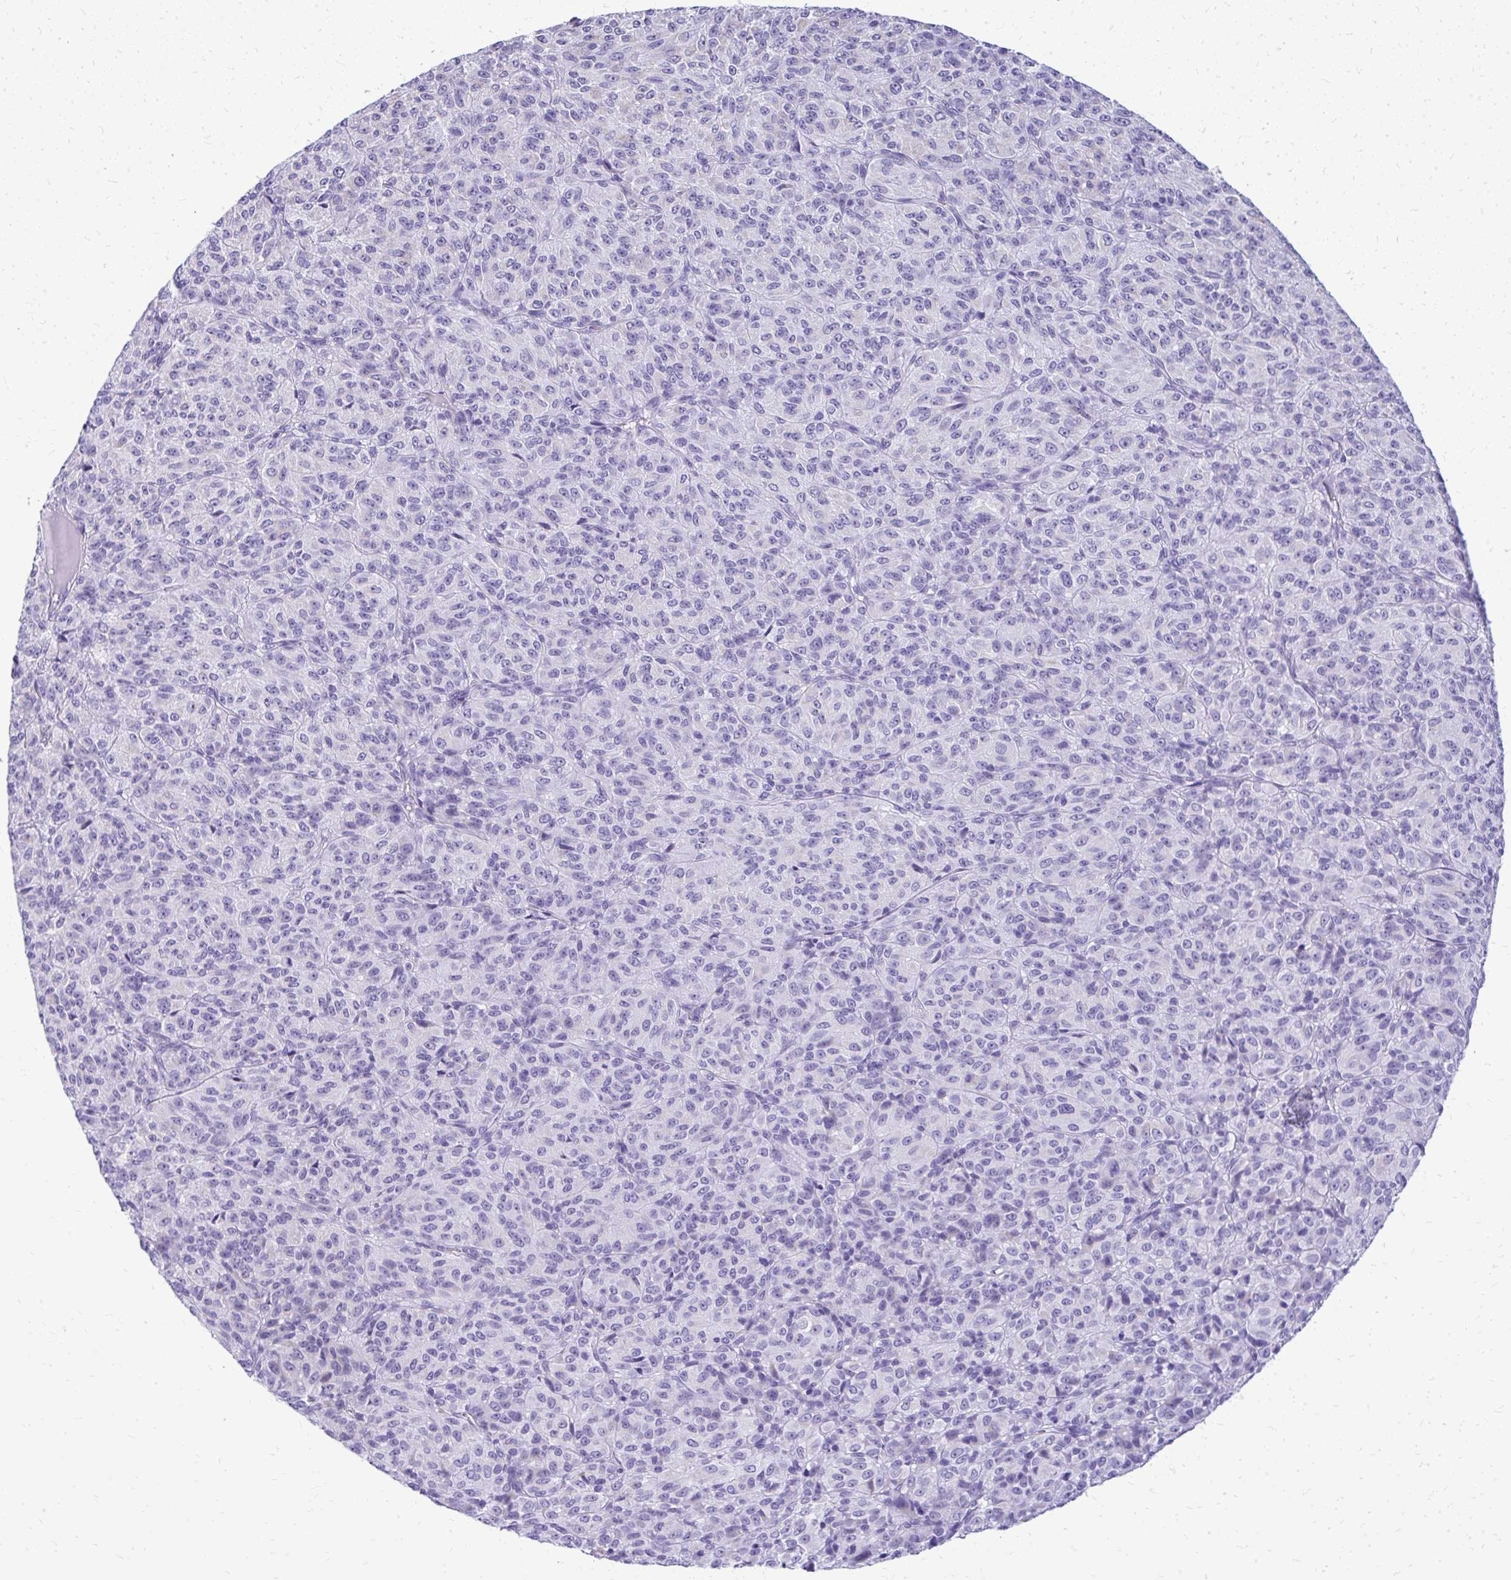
{"staining": {"intensity": "negative", "quantity": "none", "location": "none"}, "tissue": "melanoma", "cell_type": "Tumor cells", "image_type": "cancer", "snomed": [{"axis": "morphology", "description": "Malignant melanoma, Metastatic site"}, {"axis": "topography", "description": "Brain"}], "caption": "IHC of malignant melanoma (metastatic site) exhibits no positivity in tumor cells.", "gene": "RALYL", "patient": {"sex": "female", "age": 56}}